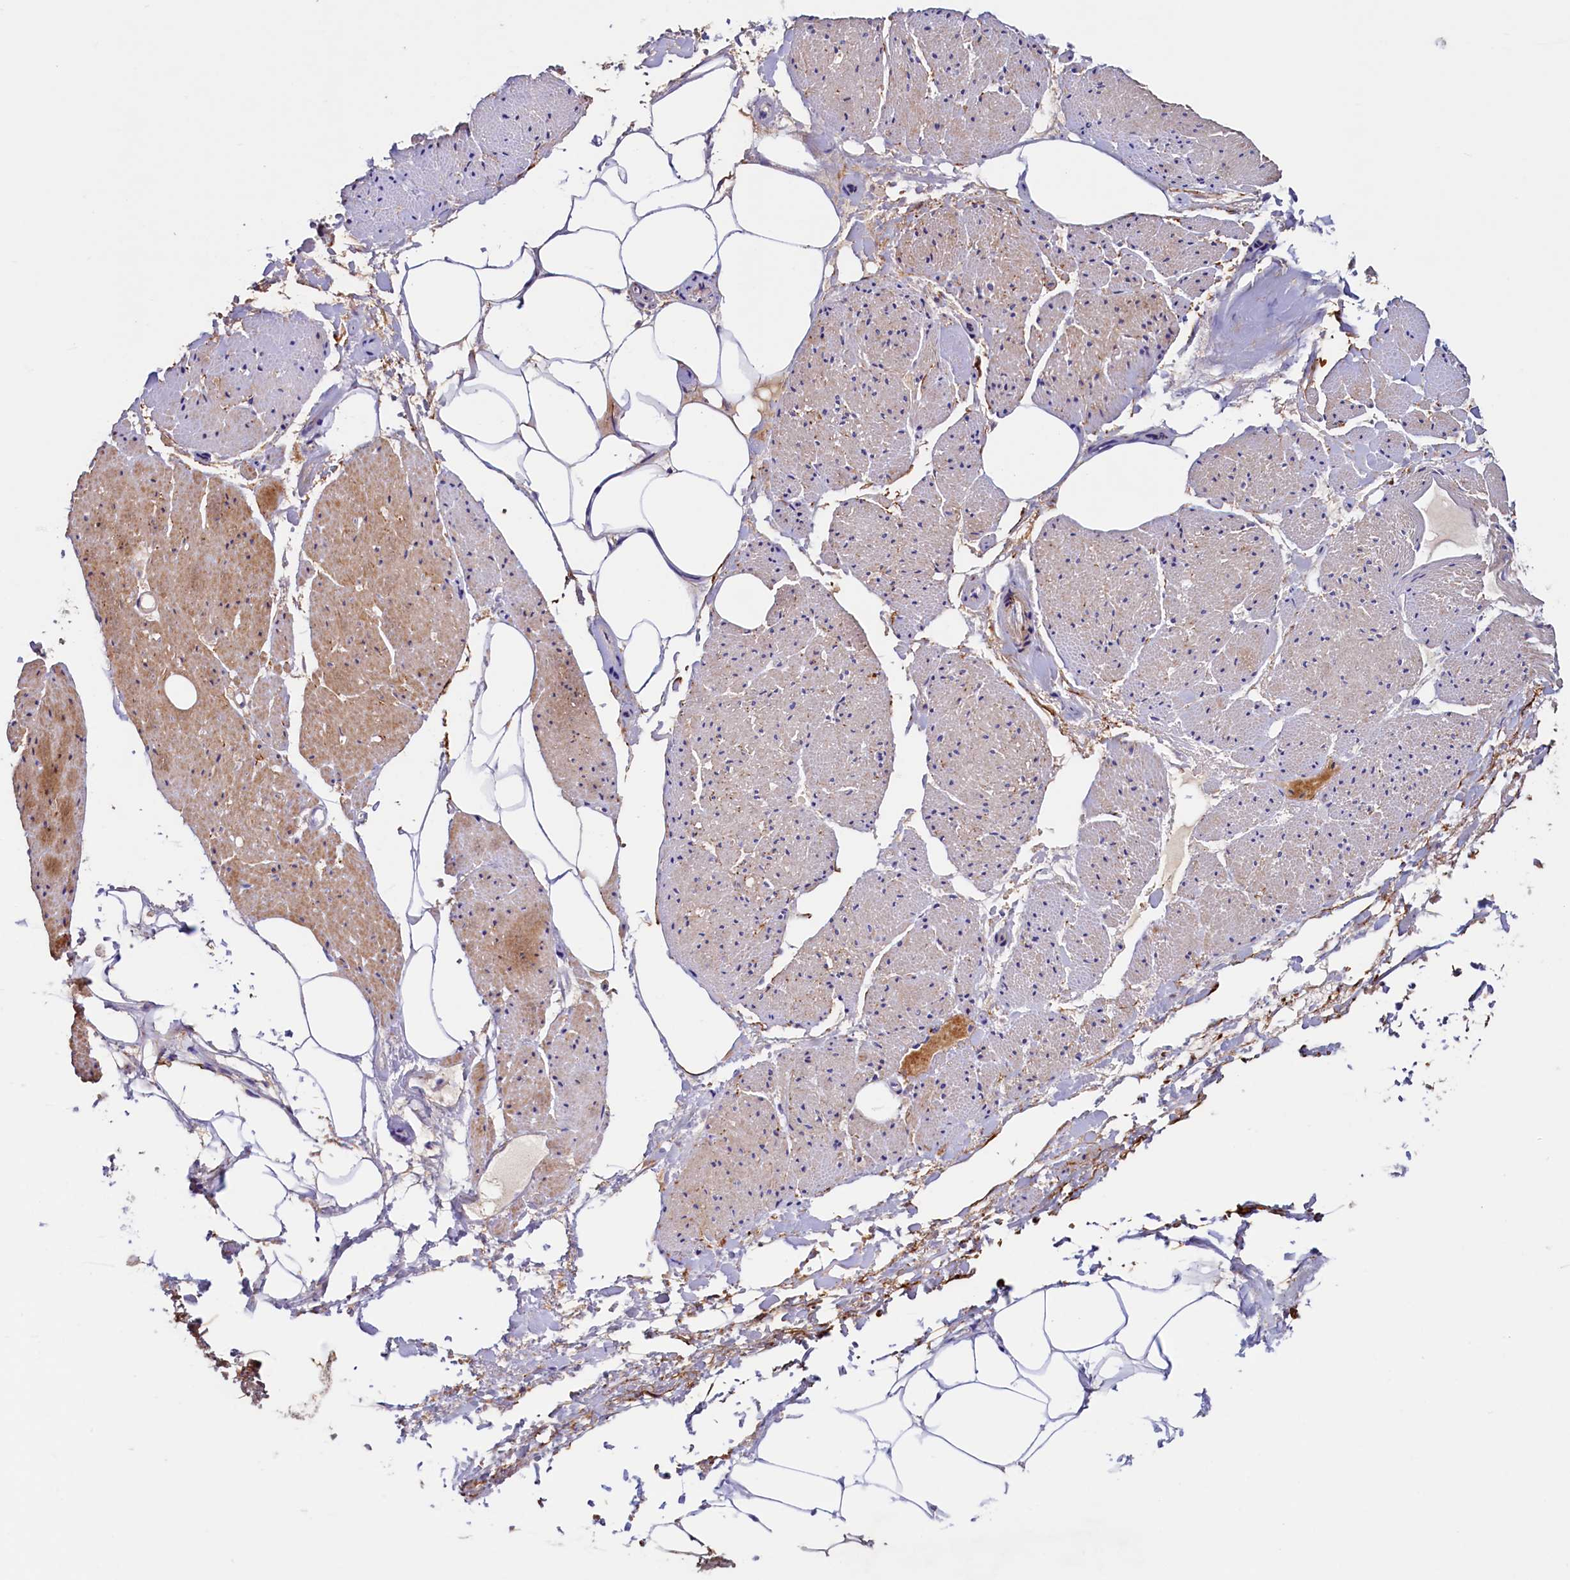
{"staining": {"intensity": "negative", "quantity": "none", "location": "none"}, "tissue": "adipose tissue", "cell_type": "Adipocytes", "image_type": "normal", "snomed": [{"axis": "morphology", "description": "Normal tissue, NOS"}, {"axis": "morphology", "description": "Adenocarcinoma, Low grade"}, {"axis": "topography", "description": "Prostate"}, {"axis": "topography", "description": "Peripheral nerve tissue"}], "caption": "Human adipose tissue stained for a protein using immunohistochemistry demonstrates no staining in adipocytes.", "gene": "DUOXA1", "patient": {"sex": "male", "age": 63}}